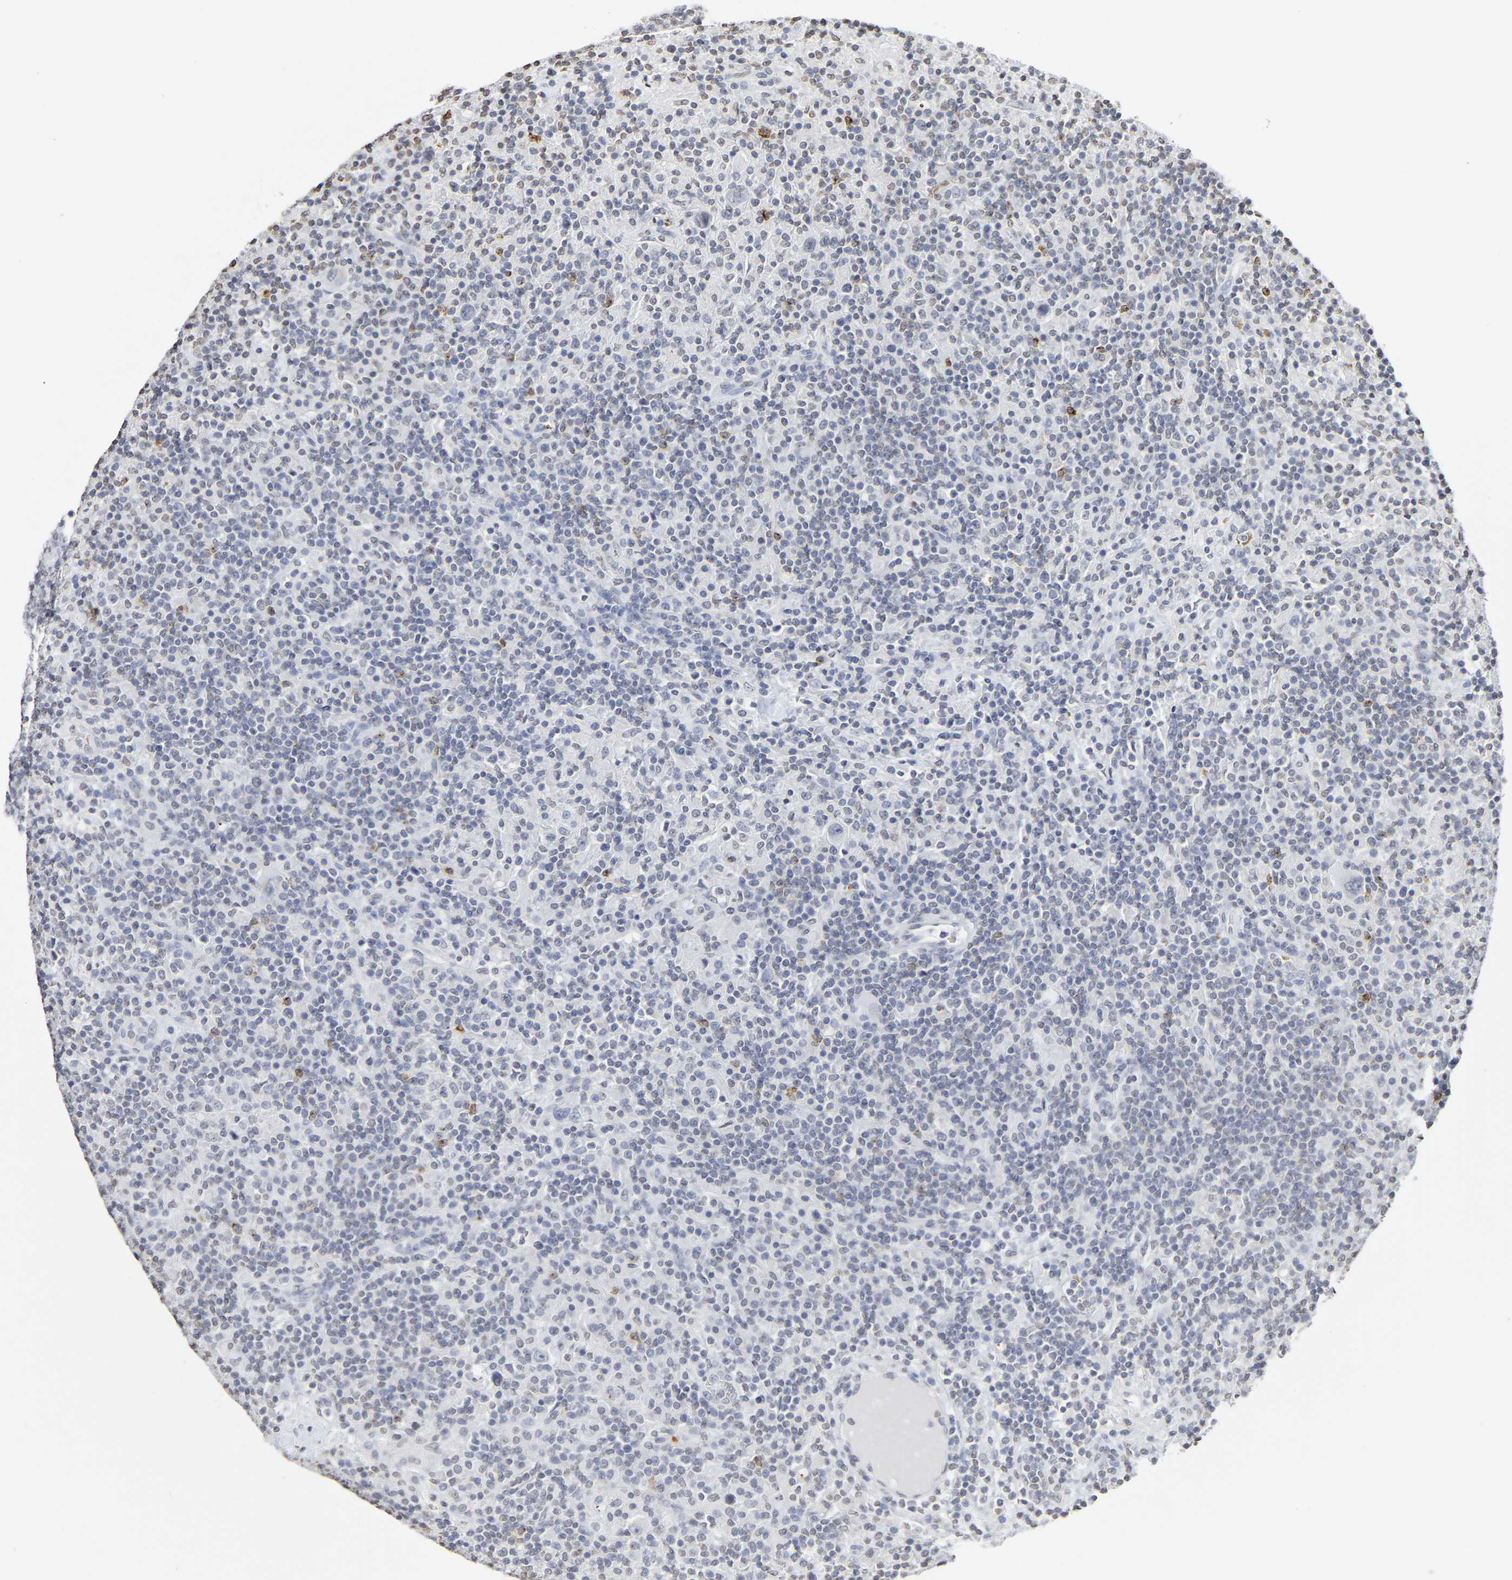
{"staining": {"intensity": "negative", "quantity": "none", "location": "none"}, "tissue": "lymphoma", "cell_type": "Tumor cells", "image_type": "cancer", "snomed": [{"axis": "morphology", "description": "Hodgkin's disease, NOS"}, {"axis": "topography", "description": "Lymph node"}], "caption": "Tumor cells show no significant staining in lymphoma.", "gene": "ATF4", "patient": {"sex": "male", "age": 70}}